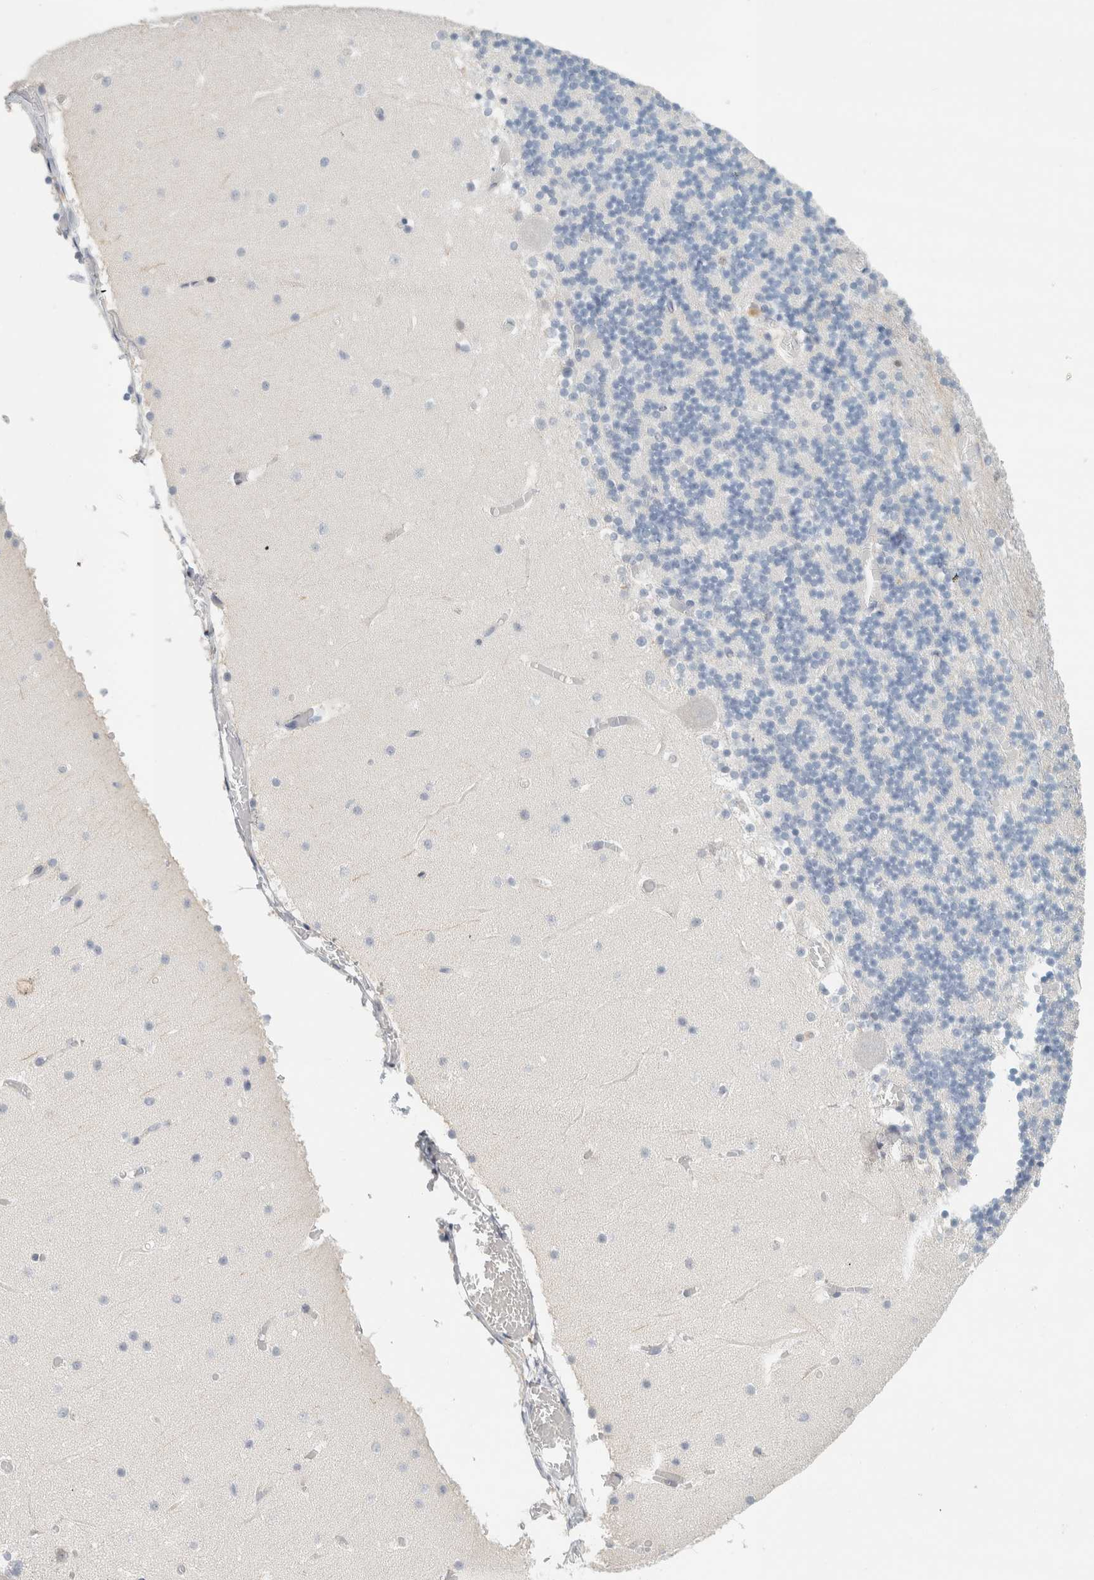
{"staining": {"intensity": "negative", "quantity": "none", "location": "none"}, "tissue": "cerebellum", "cell_type": "Cells in granular layer", "image_type": "normal", "snomed": [{"axis": "morphology", "description": "Normal tissue, NOS"}, {"axis": "topography", "description": "Cerebellum"}], "caption": "Immunohistochemistry (IHC) micrograph of benign human cerebellum stained for a protein (brown), which exhibits no staining in cells in granular layer. (Brightfield microscopy of DAB (3,3'-diaminobenzidine) immunohistochemistry (IHC) at high magnification).", "gene": "STK31", "patient": {"sex": "female", "age": 28}}